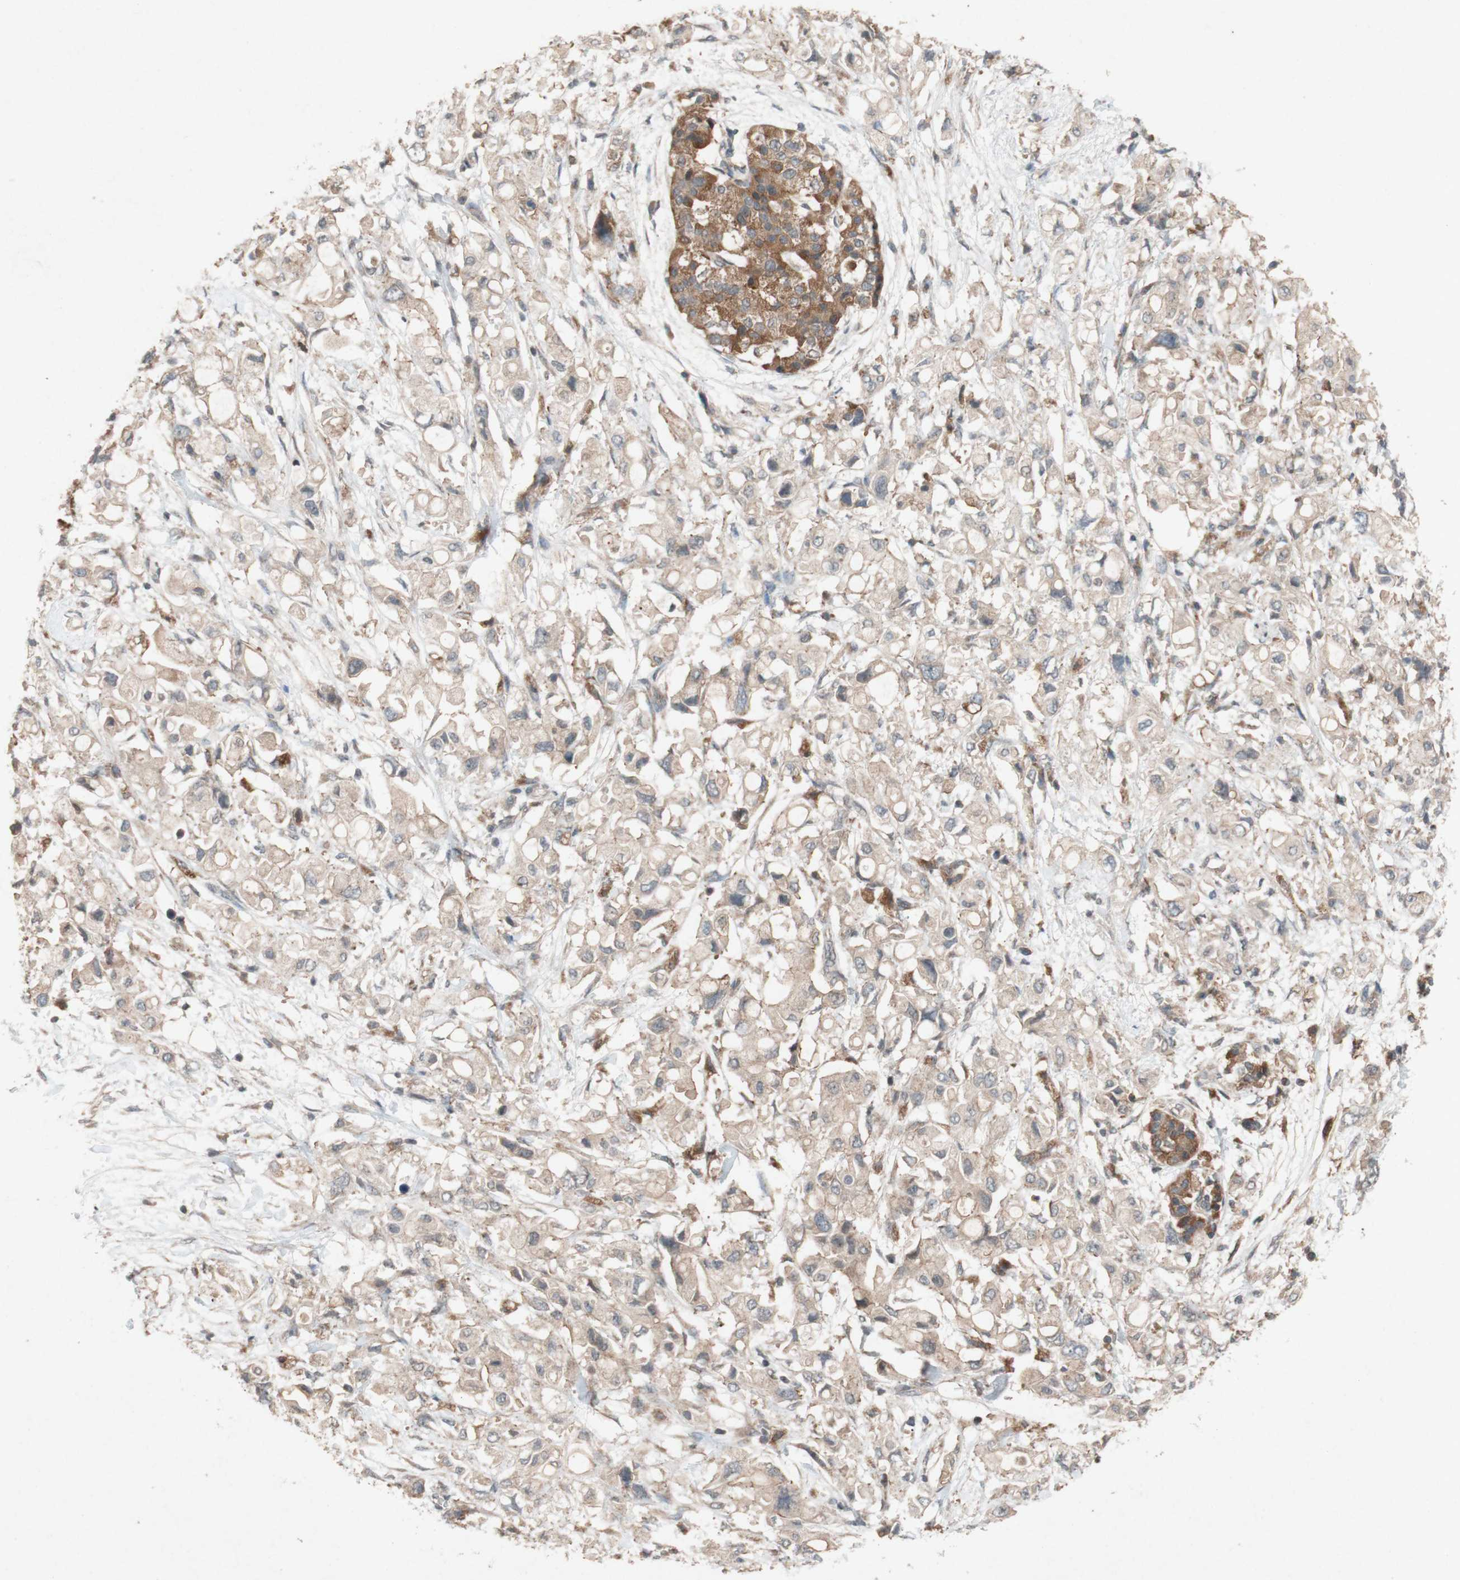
{"staining": {"intensity": "weak", "quantity": ">75%", "location": "cytoplasmic/membranous"}, "tissue": "pancreatic cancer", "cell_type": "Tumor cells", "image_type": "cancer", "snomed": [{"axis": "morphology", "description": "Adenocarcinoma, NOS"}, {"axis": "topography", "description": "Pancreas"}], "caption": "Adenocarcinoma (pancreatic) stained with immunohistochemistry (IHC) displays weak cytoplasmic/membranous positivity in about >75% of tumor cells. (DAB (3,3'-diaminobenzidine) IHC with brightfield microscopy, high magnification).", "gene": "ATP6V1F", "patient": {"sex": "female", "age": 56}}